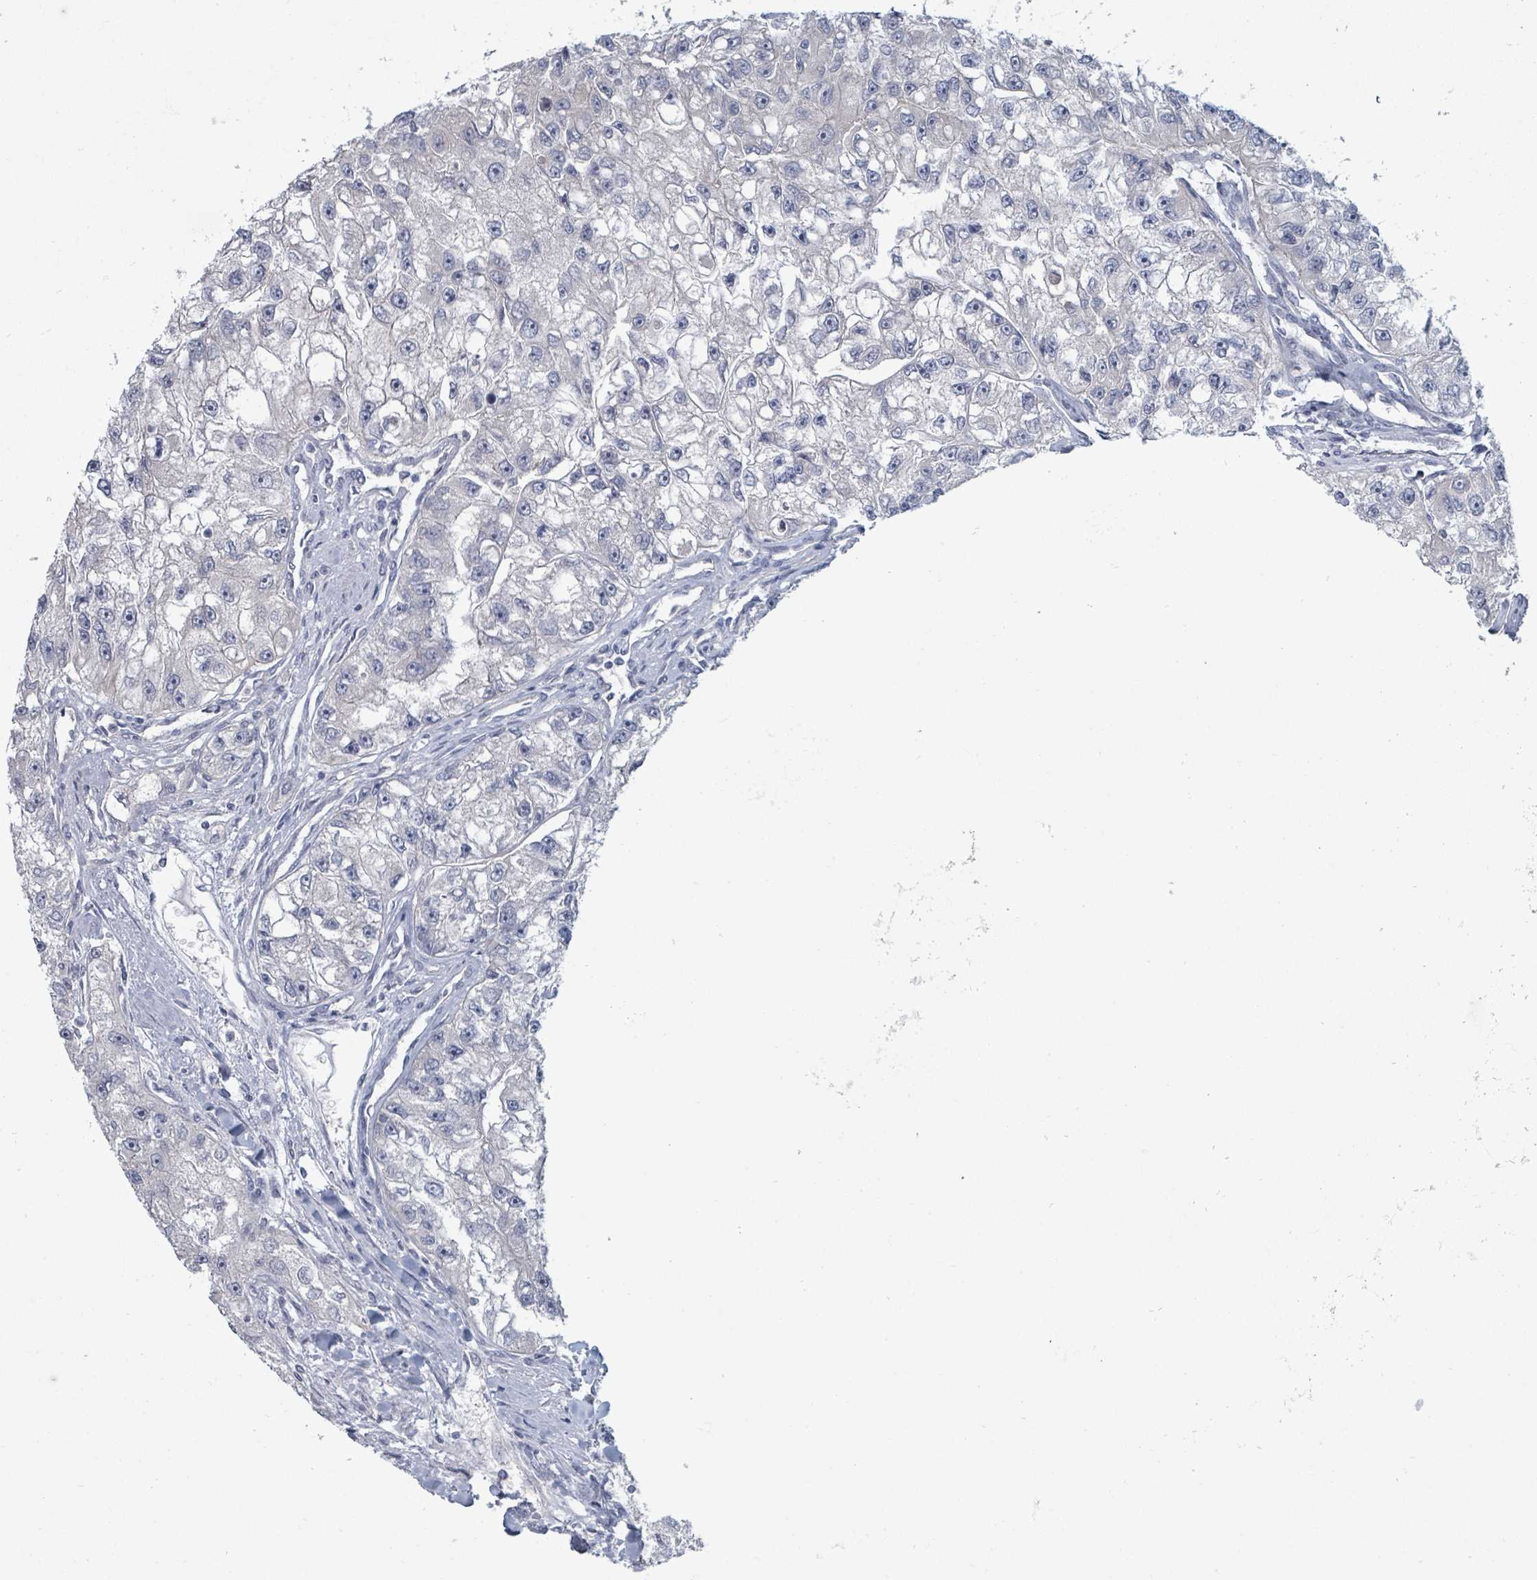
{"staining": {"intensity": "negative", "quantity": "none", "location": "none"}, "tissue": "renal cancer", "cell_type": "Tumor cells", "image_type": "cancer", "snomed": [{"axis": "morphology", "description": "Adenocarcinoma, NOS"}, {"axis": "topography", "description": "Kidney"}], "caption": "This is an immunohistochemistry (IHC) photomicrograph of renal cancer (adenocarcinoma). There is no positivity in tumor cells.", "gene": "SLC25A45", "patient": {"sex": "male", "age": 63}}